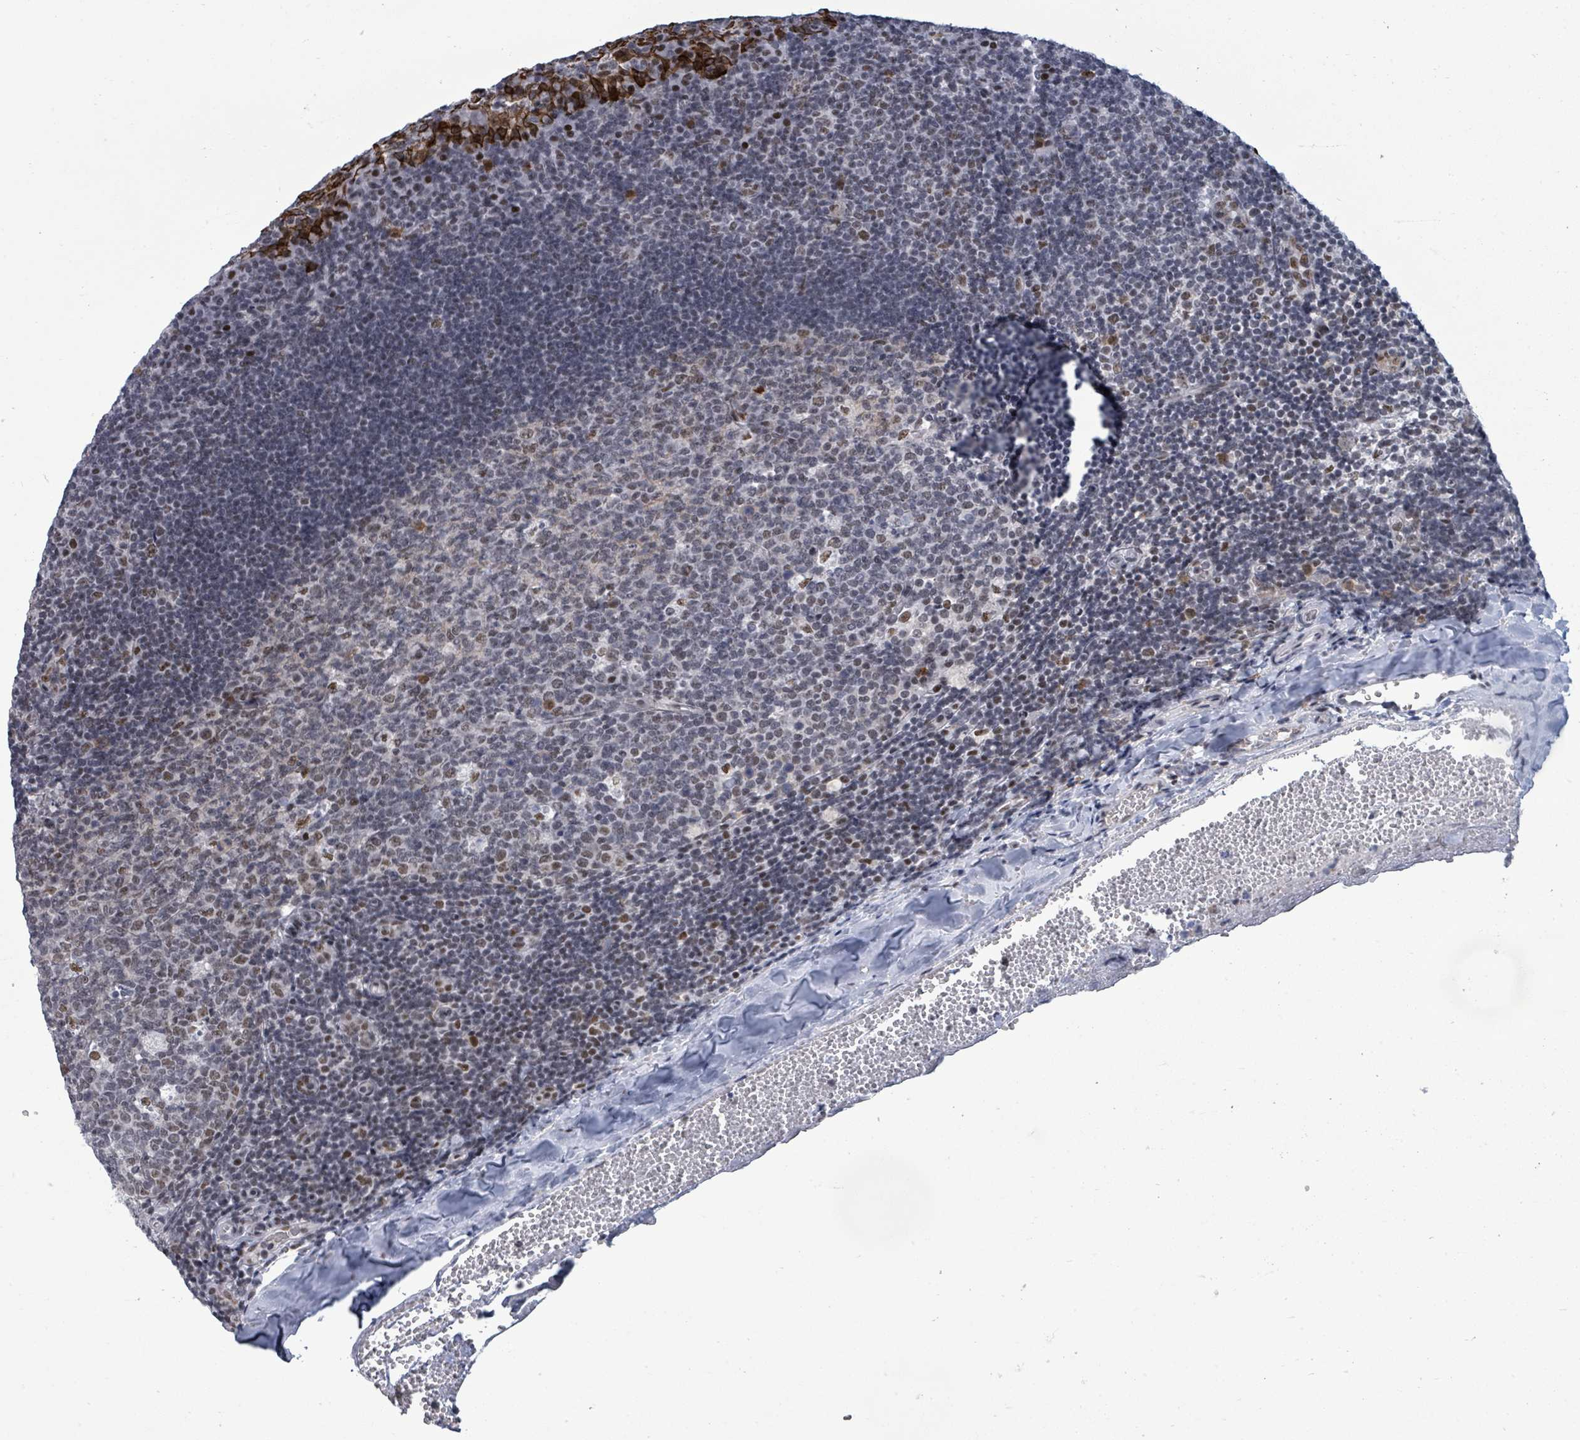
{"staining": {"intensity": "weak", "quantity": "25%-75%", "location": "nuclear"}, "tissue": "tonsil", "cell_type": "Germinal center cells", "image_type": "normal", "snomed": [{"axis": "morphology", "description": "Normal tissue, NOS"}, {"axis": "topography", "description": "Tonsil"}], "caption": "Germinal center cells show low levels of weak nuclear expression in approximately 25%-75% of cells in normal tonsil. (Brightfield microscopy of DAB IHC at high magnification).", "gene": "BIVM", "patient": {"sex": "male", "age": 17}}